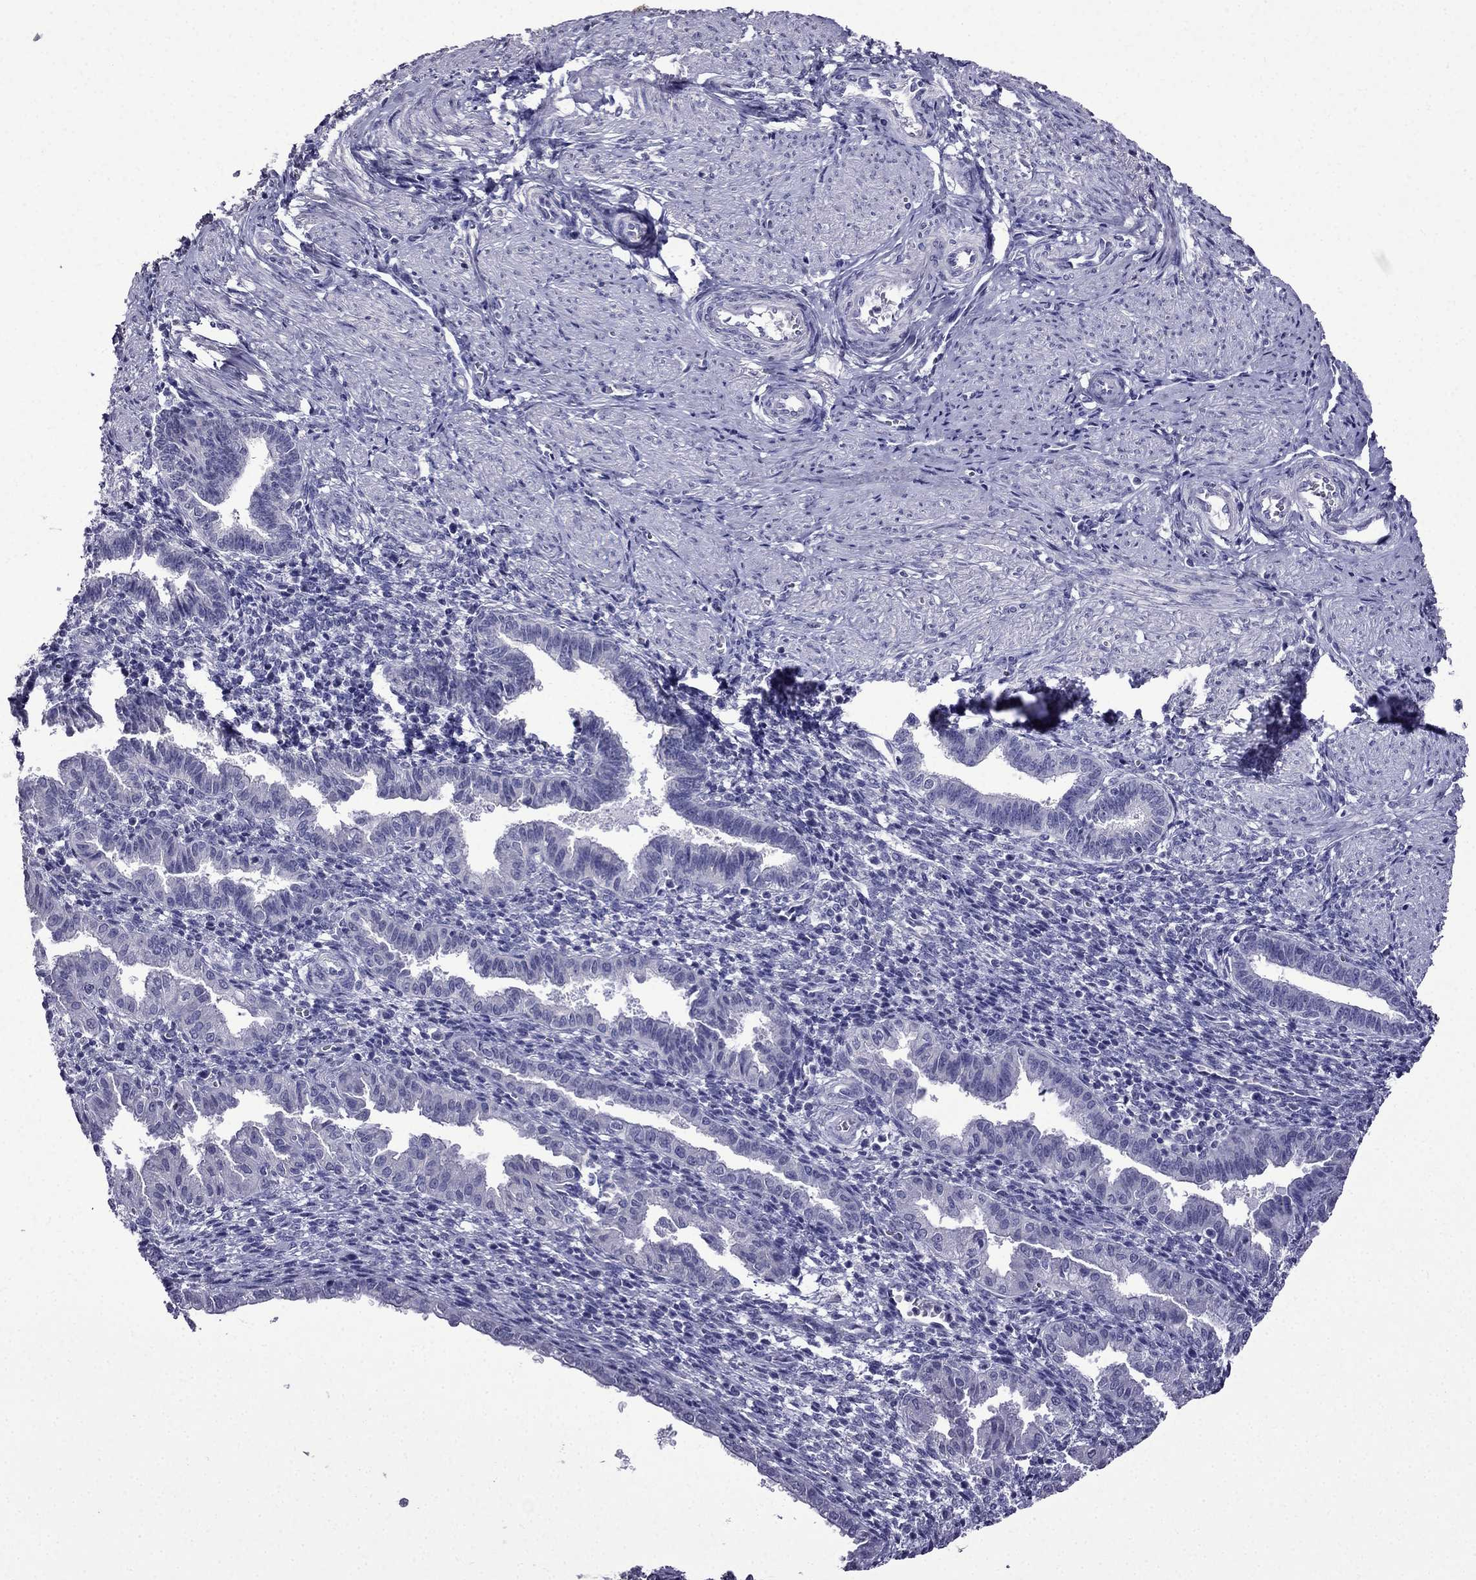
{"staining": {"intensity": "negative", "quantity": "none", "location": "none"}, "tissue": "endometrium", "cell_type": "Cells in endometrial stroma", "image_type": "normal", "snomed": [{"axis": "morphology", "description": "Normal tissue, NOS"}, {"axis": "topography", "description": "Endometrium"}], "caption": "Immunohistochemistry (IHC) image of normal human endometrium stained for a protein (brown), which exhibits no staining in cells in endometrial stroma. Nuclei are stained in blue.", "gene": "DNAH17", "patient": {"sex": "female", "age": 37}}